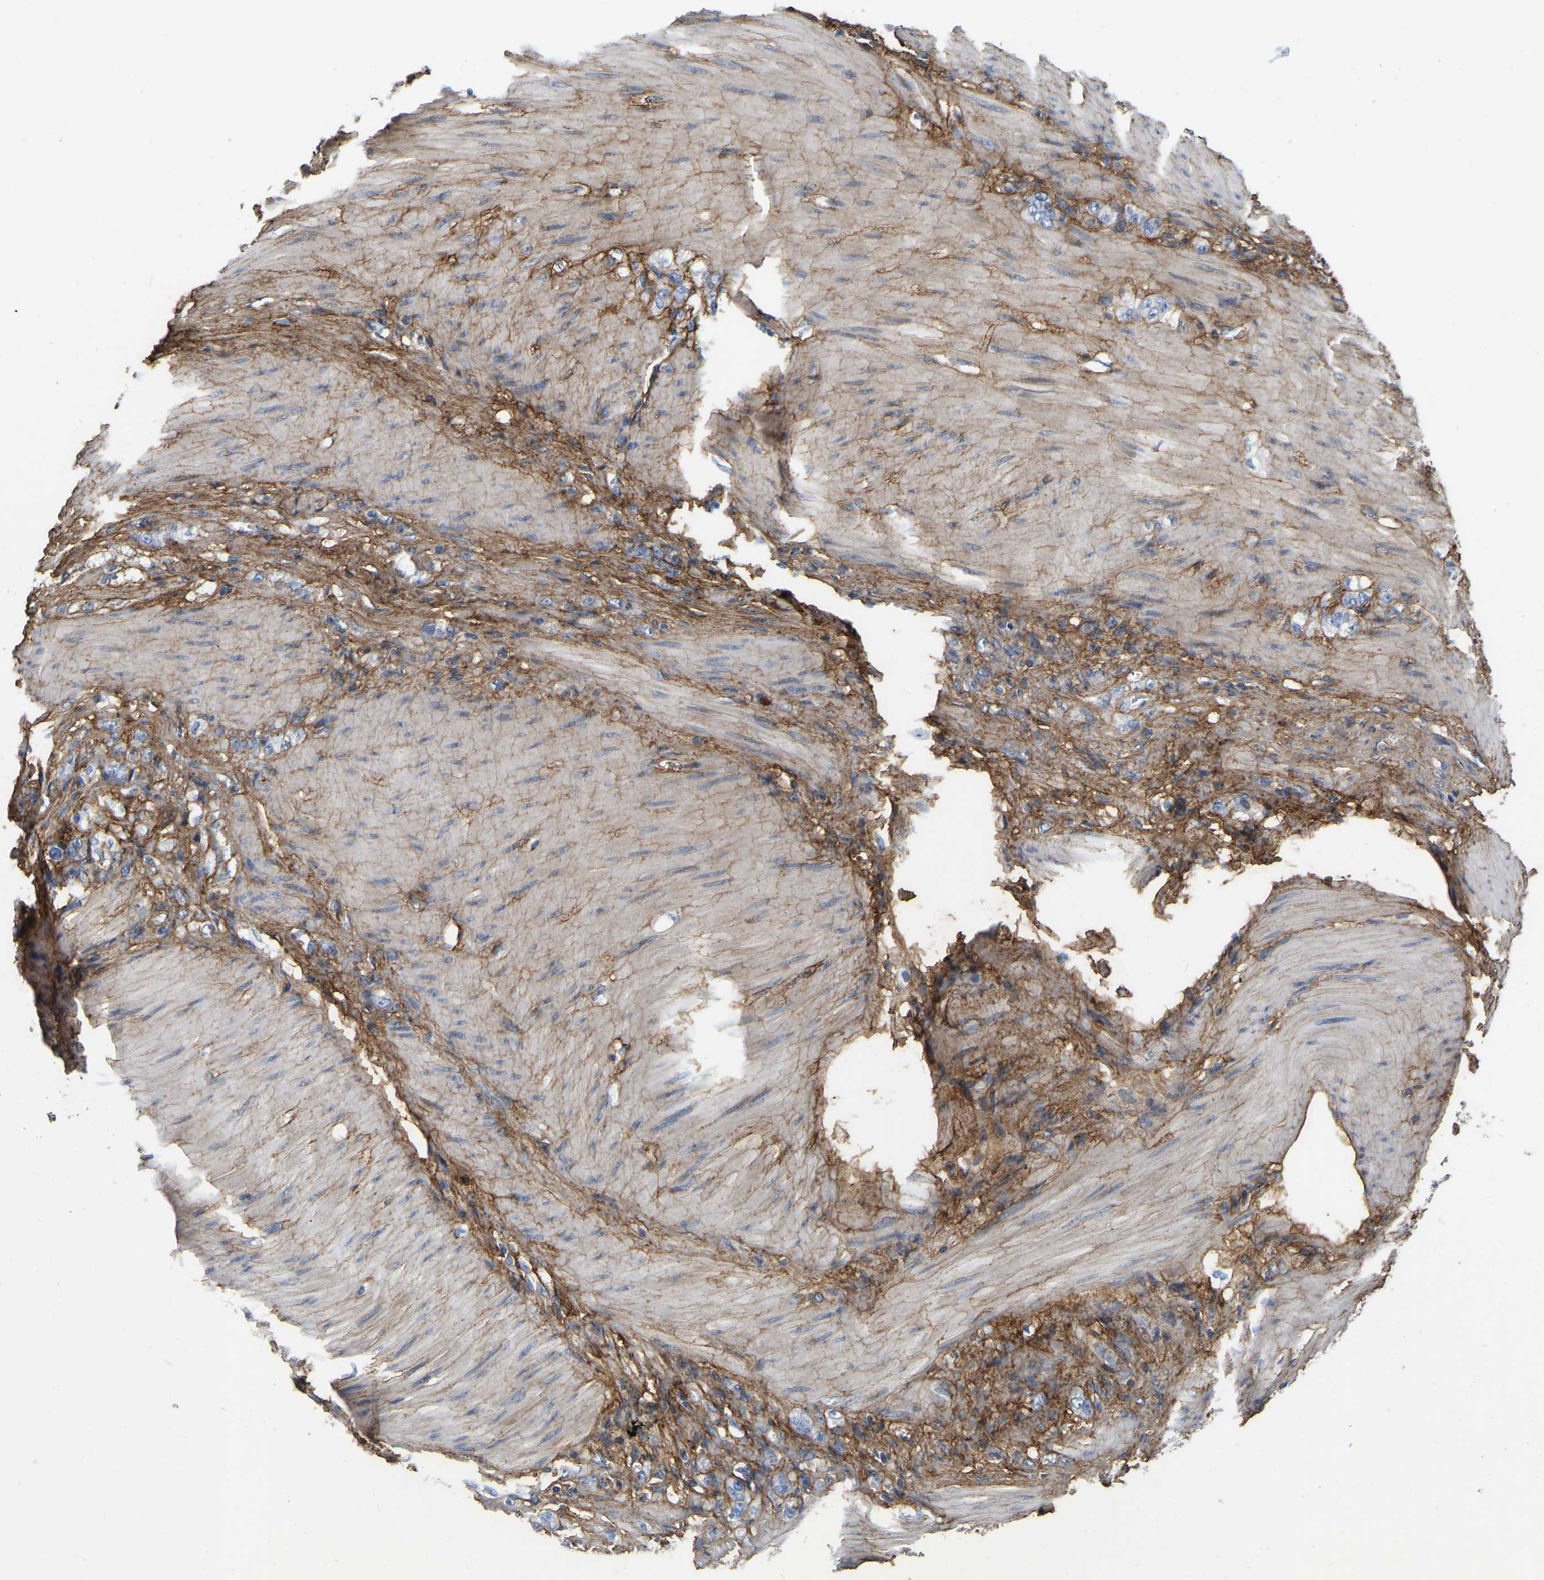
{"staining": {"intensity": "moderate", "quantity": "<25%", "location": "cytoplasmic/membranous"}, "tissue": "stomach cancer", "cell_type": "Tumor cells", "image_type": "cancer", "snomed": [{"axis": "morphology", "description": "Normal tissue, NOS"}, {"axis": "morphology", "description": "Adenocarcinoma, NOS"}, {"axis": "topography", "description": "Stomach"}], "caption": "Adenocarcinoma (stomach) tissue demonstrates moderate cytoplasmic/membranous expression in approximately <25% of tumor cells, visualized by immunohistochemistry.", "gene": "COL6A1", "patient": {"sex": "male", "age": 82}}